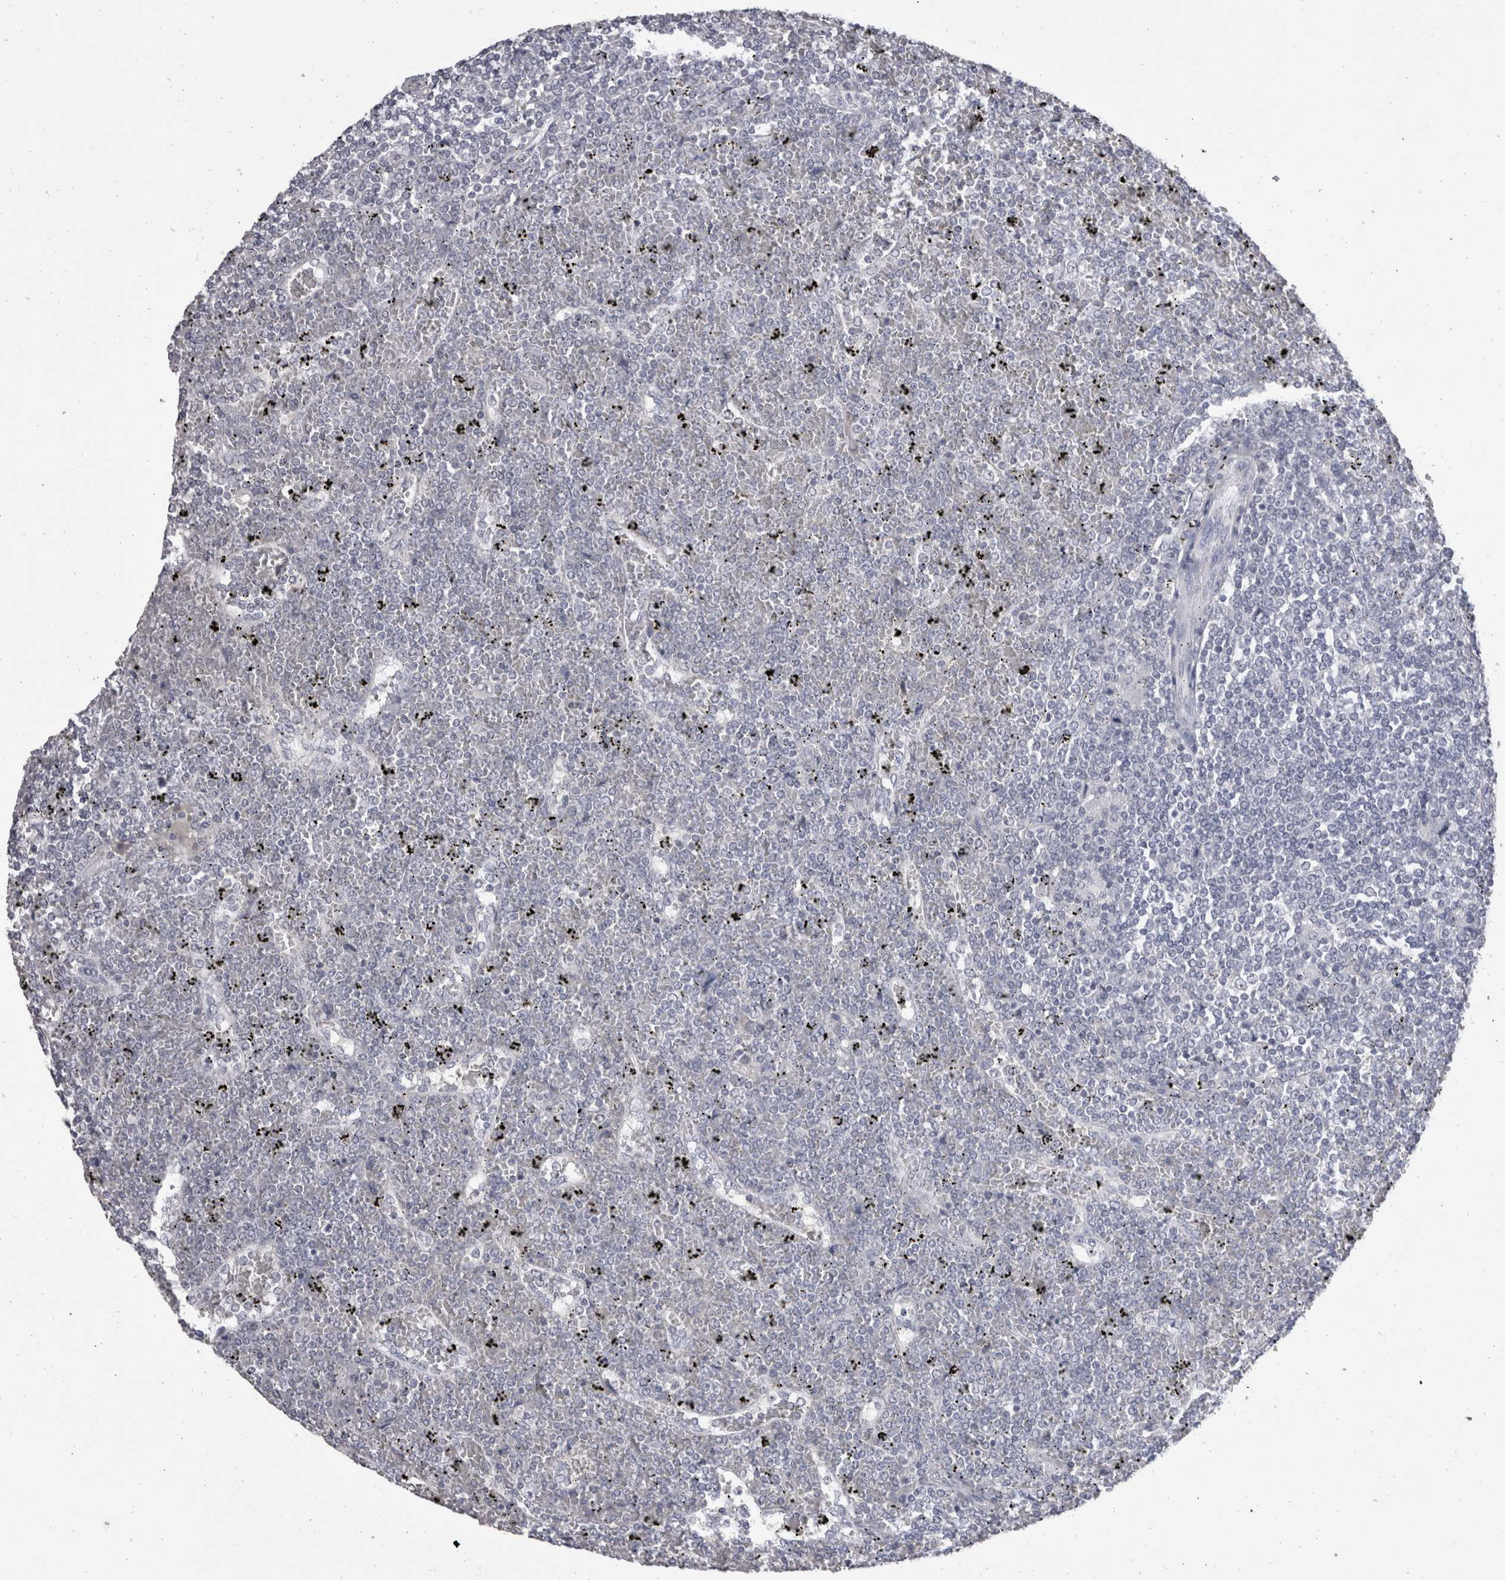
{"staining": {"intensity": "negative", "quantity": "none", "location": "none"}, "tissue": "lymphoma", "cell_type": "Tumor cells", "image_type": "cancer", "snomed": [{"axis": "morphology", "description": "Malignant lymphoma, non-Hodgkin's type, Low grade"}, {"axis": "topography", "description": "Spleen"}], "caption": "DAB immunohistochemical staining of low-grade malignant lymphoma, non-Hodgkin's type demonstrates no significant staining in tumor cells.", "gene": "DDX17", "patient": {"sex": "female", "age": 19}}